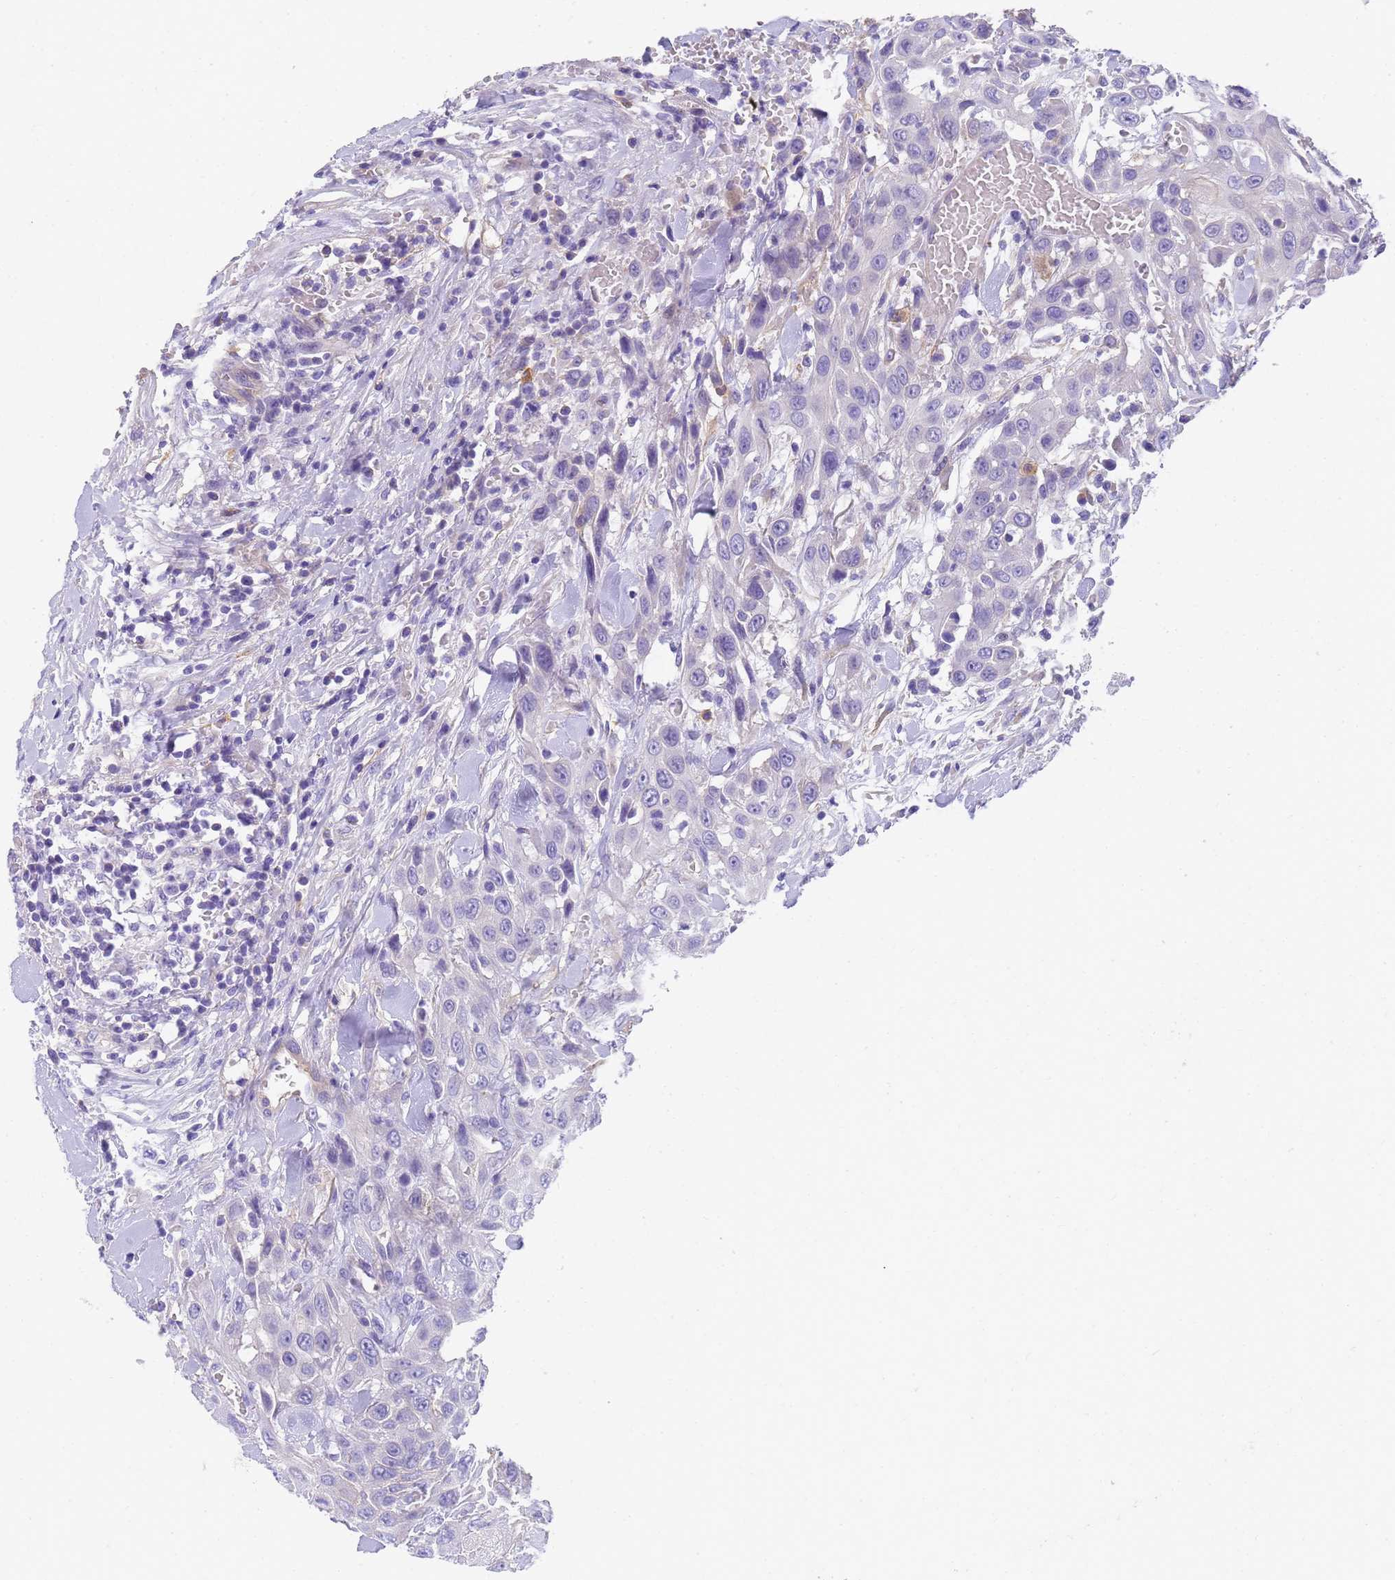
{"staining": {"intensity": "negative", "quantity": "none", "location": "none"}, "tissue": "head and neck cancer", "cell_type": "Tumor cells", "image_type": "cancer", "snomed": [{"axis": "morphology", "description": "Squamous cell carcinoma, NOS"}, {"axis": "topography", "description": "Head-Neck"}], "caption": "Tumor cells are negative for protein expression in human head and neck cancer.", "gene": "MVB12A", "patient": {"sex": "male", "age": 81}}